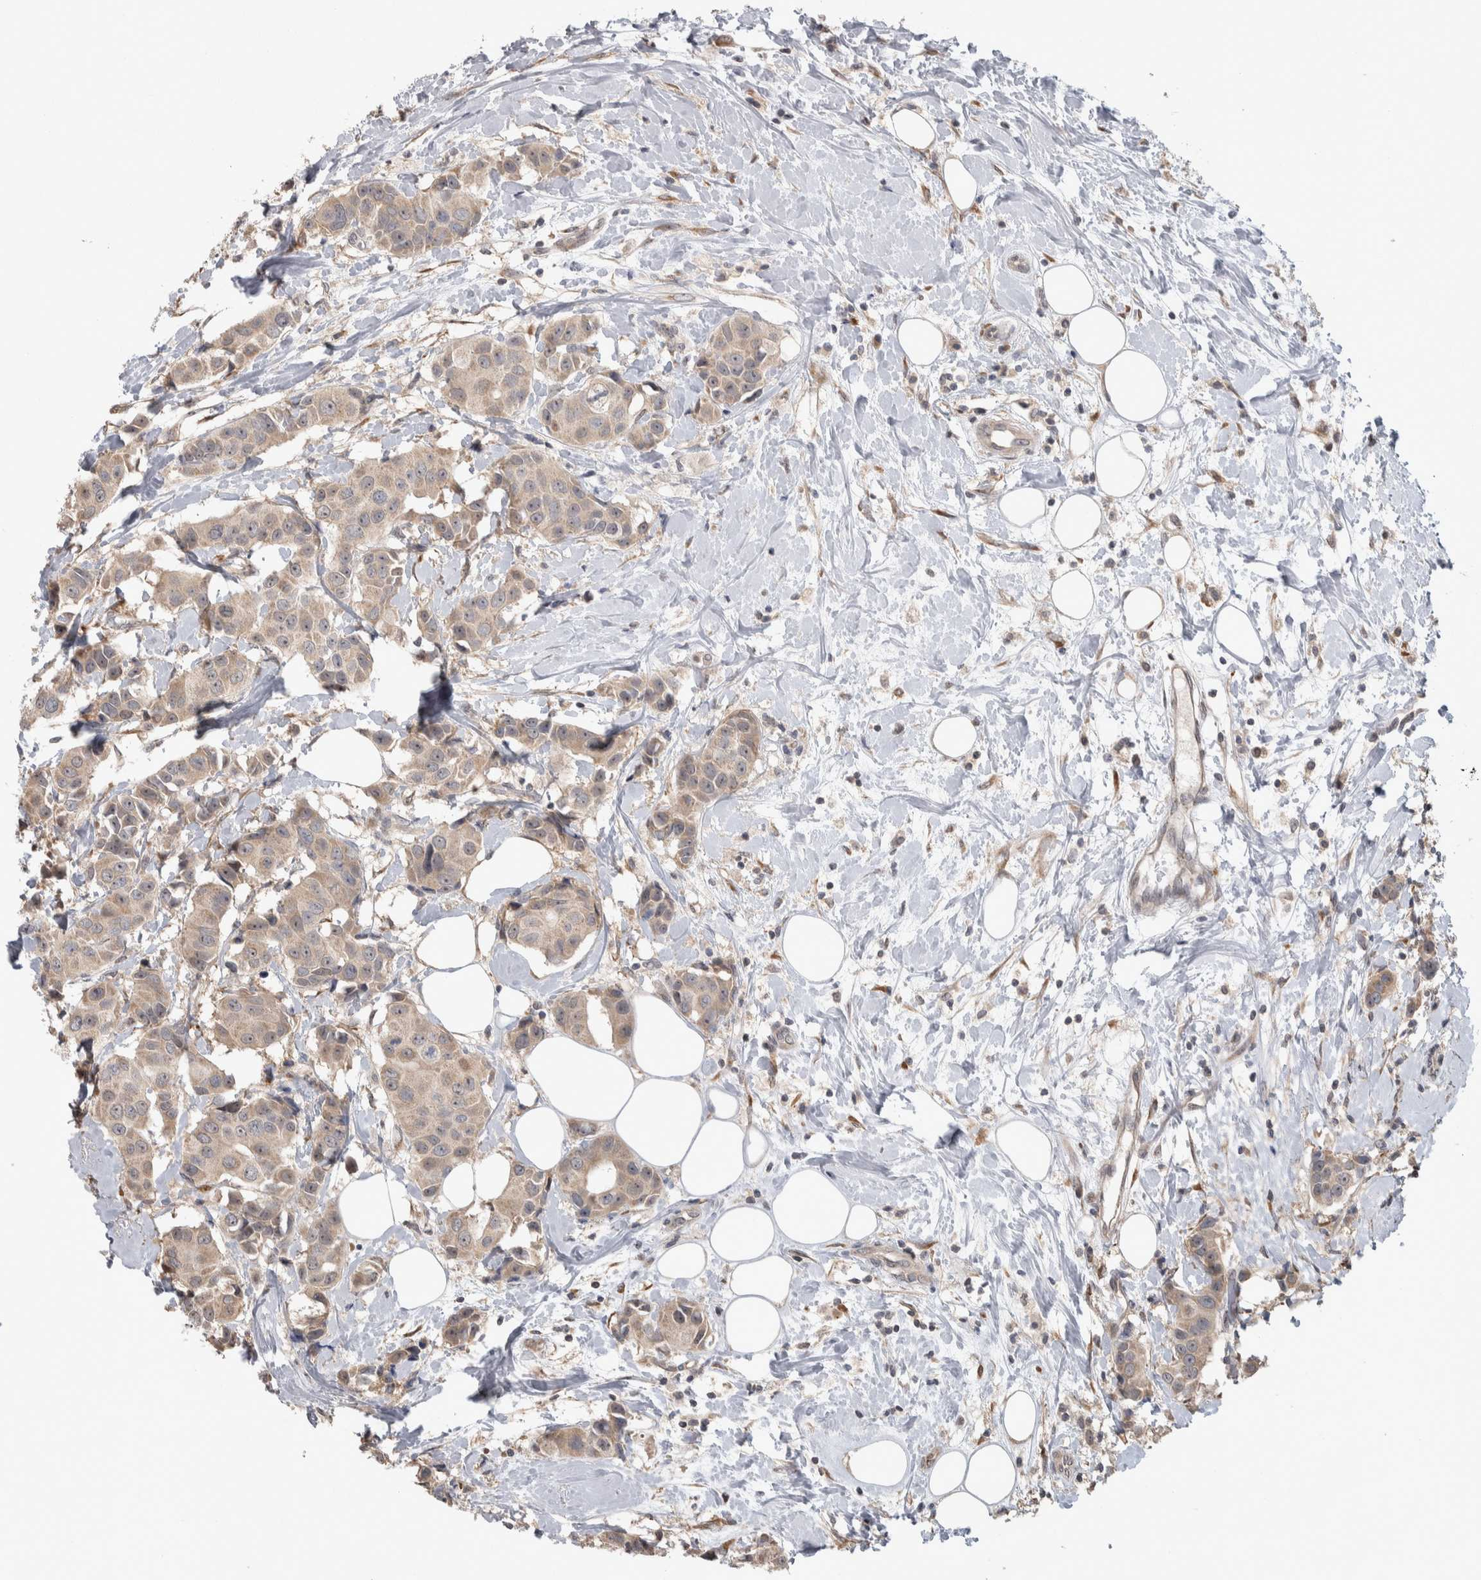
{"staining": {"intensity": "weak", "quantity": ">75%", "location": "cytoplasmic/membranous"}, "tissue": "breast cancer", "cell_type": "Tumor cells", "image_type": "cancer", "snomed": [{"axis": "morphology", "description": "Normal tissue, NOS"}, {"axis": "morphology", "description": "Duct carcinoma"}, {"axis": "topography", "description": "Breast"}], "caption": "This histopathology image reveals immunohistochemistry staining of breast intraductal carcinoma, with low weak cytoplasmic/membranous staining in approximately >75% of tumor cells.", "gene": "CUL2", "patient": {"sex": "female", "age": 39}}